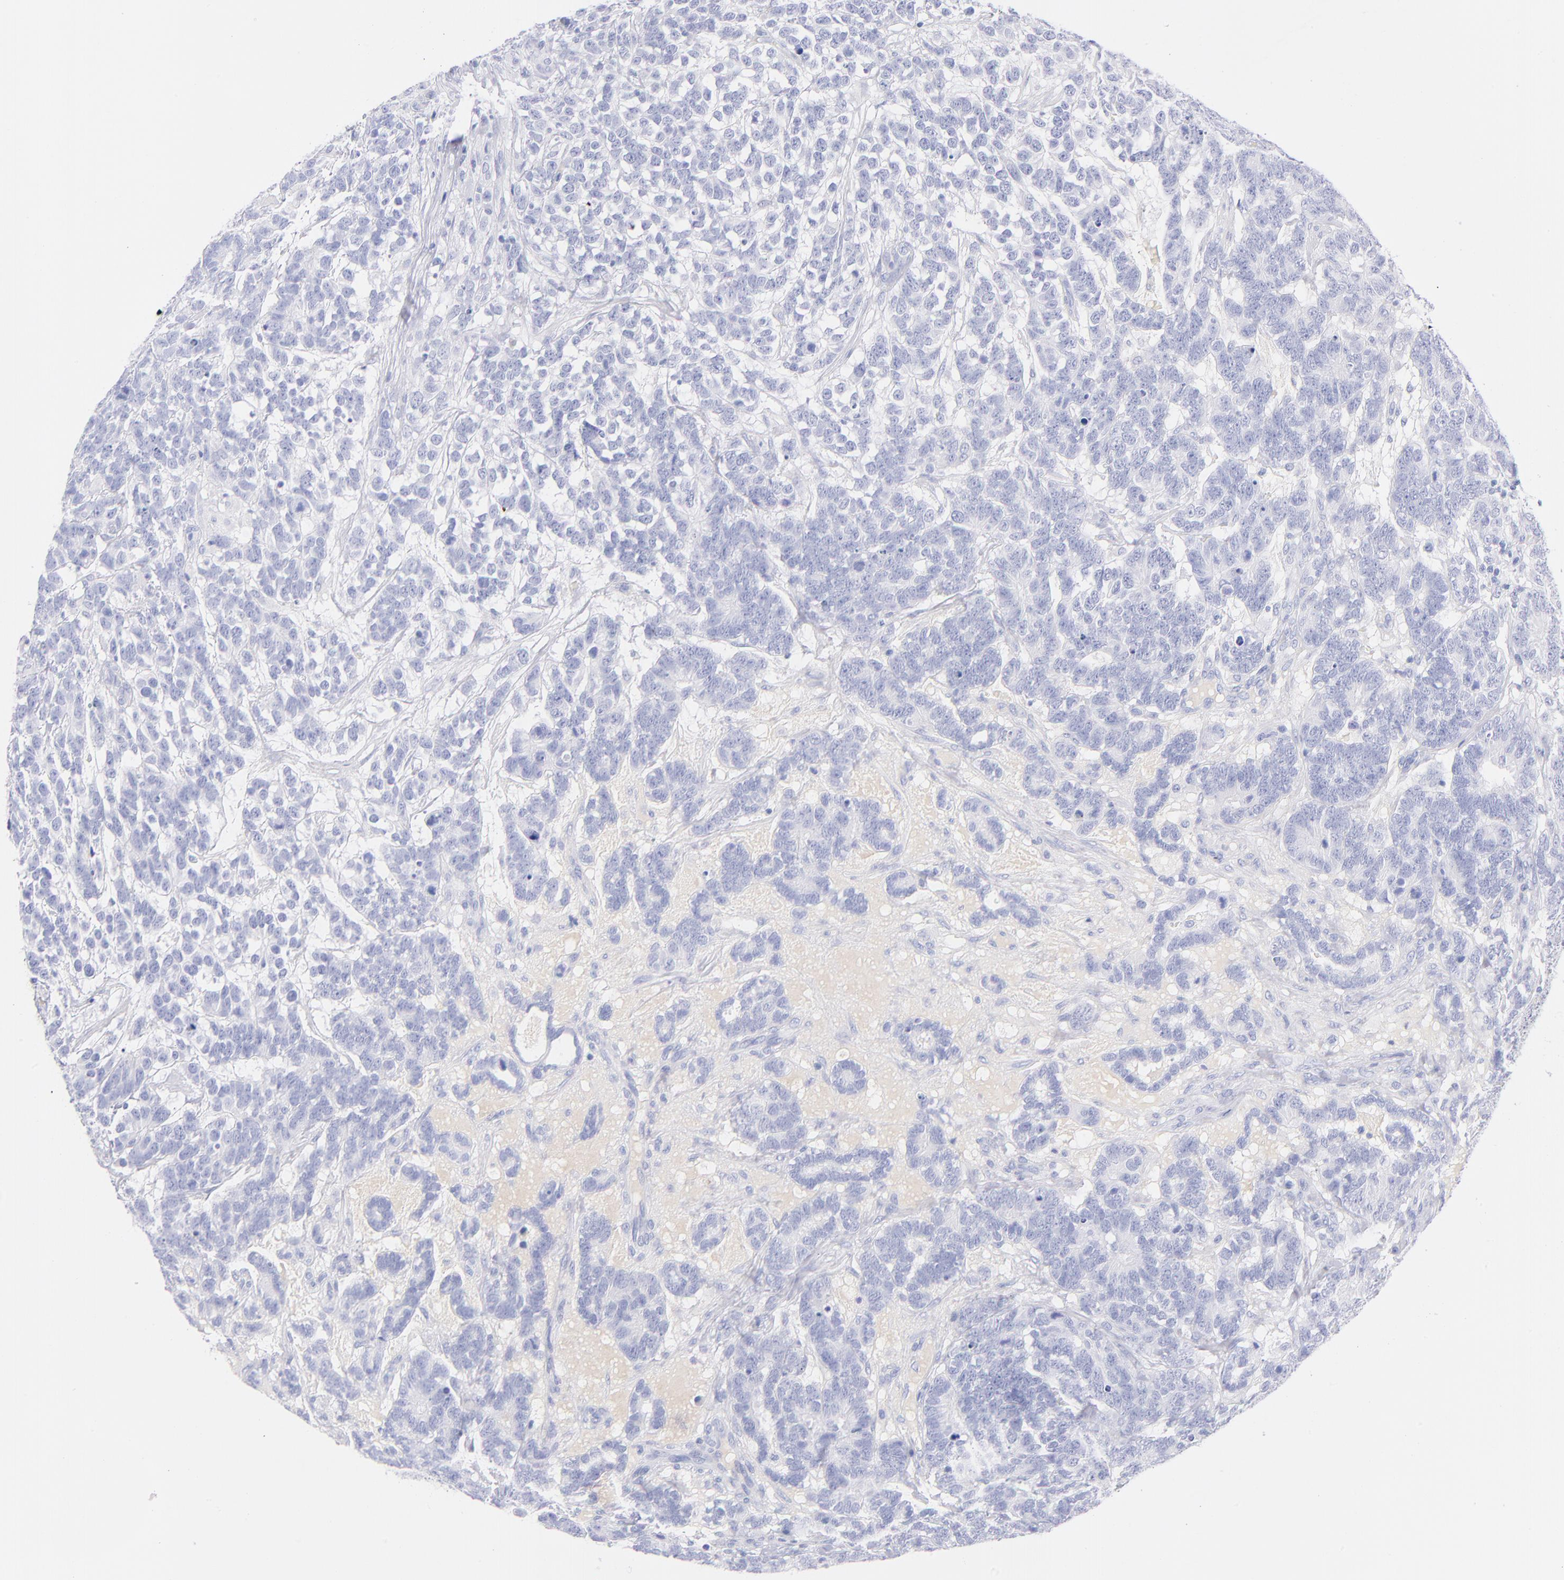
{"staining": {"intensity": "negative", "quantity": "none", "location": "none"}, "tissue": "testis cancer", "cell_type": "Tumor cells", "image_type": "cancer", "snomed": [{"axis": "morphology", "description": "Carcinoma, Embryonal, NOS"}, {"axis": "topography", "description": "Testis"}], "caption": "Immunohistochemistry histopathology image of neoplastic tissue: testis embryonal carcinoma stained with DAB reveals no significant protein expression in tumor cells.", "gene": "HP", "patient": {"sex": "male", "age": 26}}